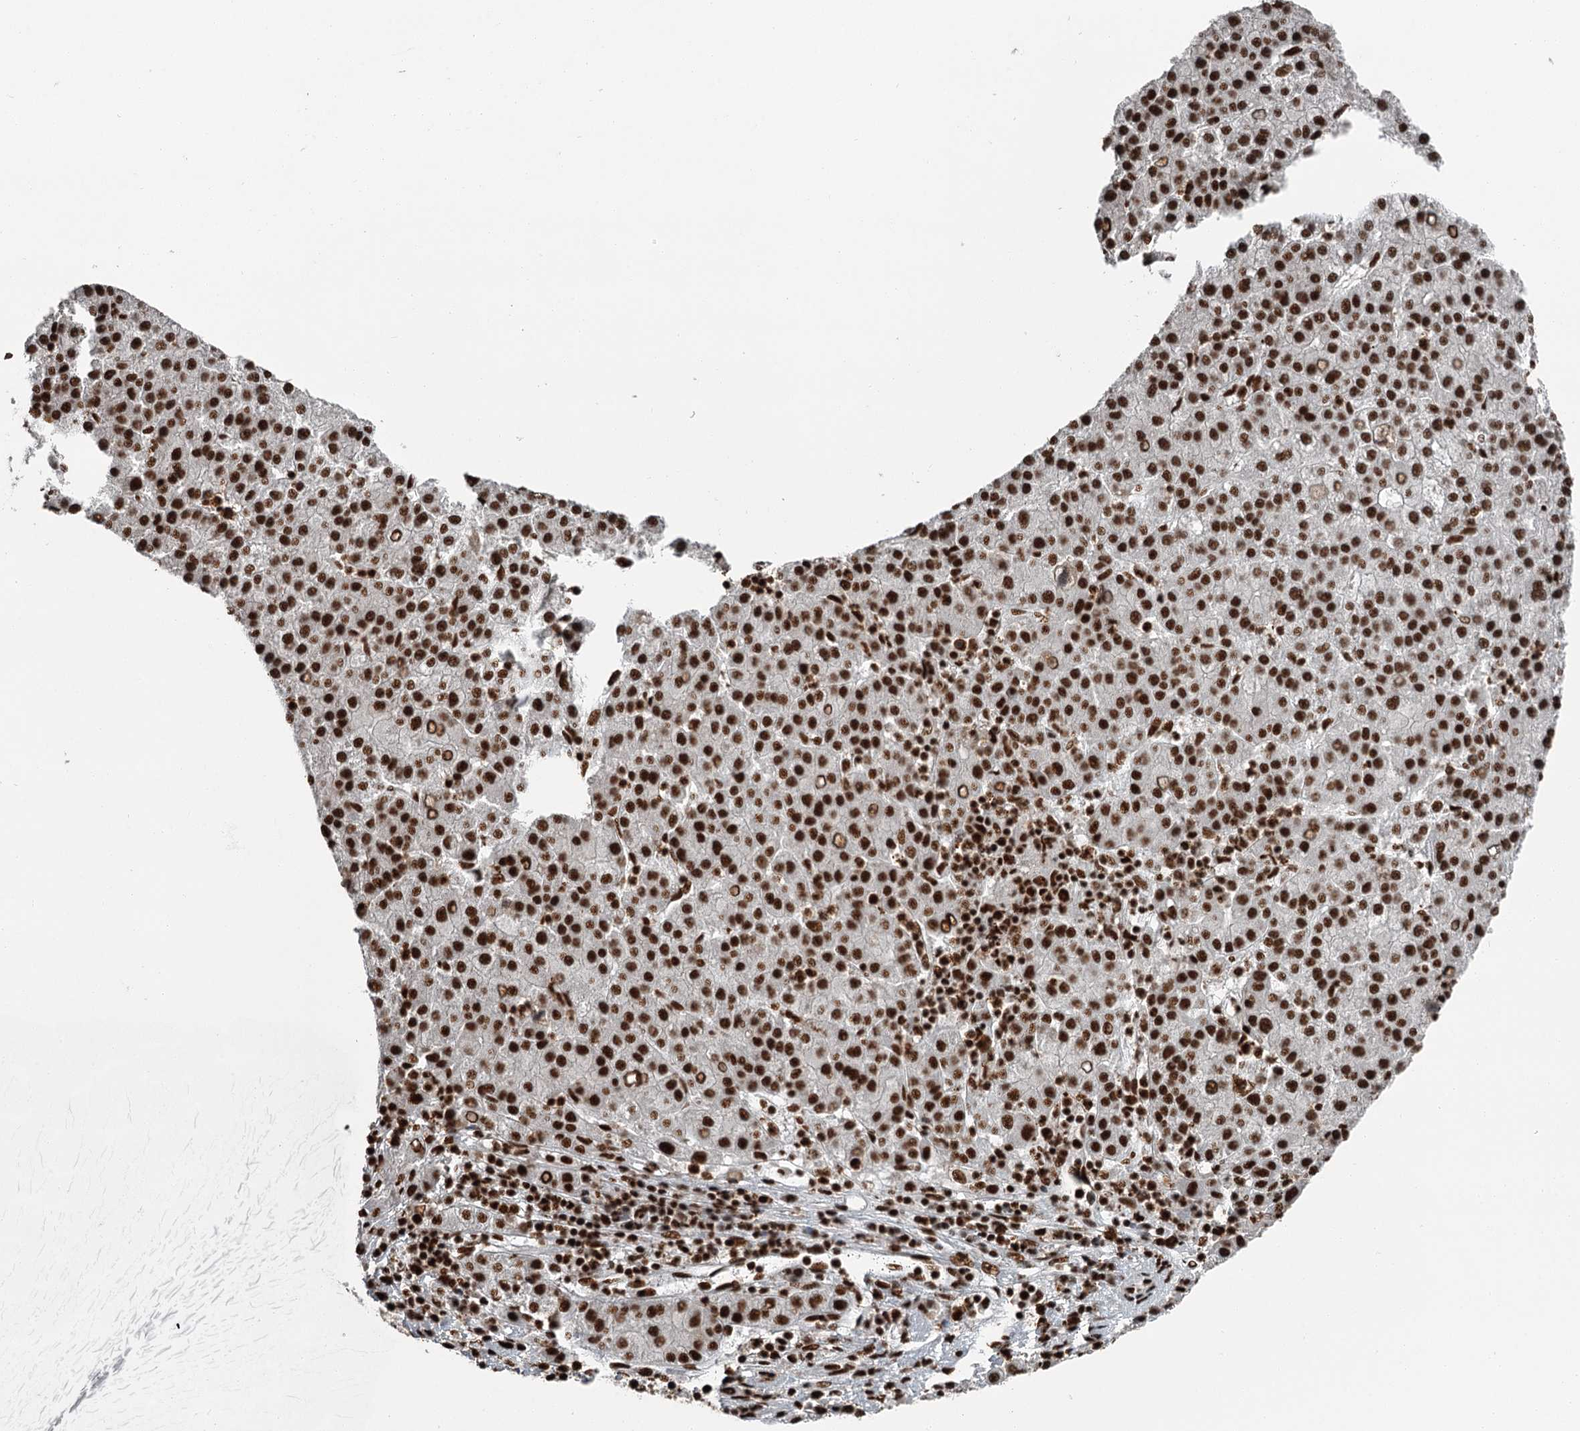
{"staining": {"intensity": "strong", "quantity": ">75%", "location": "nuclear"}, "tissue": "liver cancer", "cell_type": "Tumor cells", "image_type": "cancer", "snomed": [{"axis": "morphology", "description": "Carcinoma, Hepatocellular, NOS"}, {"axis": "topography", "description": "Liver"}], "caption": "Liver cancer tissue shows strong nuclear positivity in about >75% of tumor cells", "gene": "RBBP7", "patient": {"sex": "female", "age": 58}}